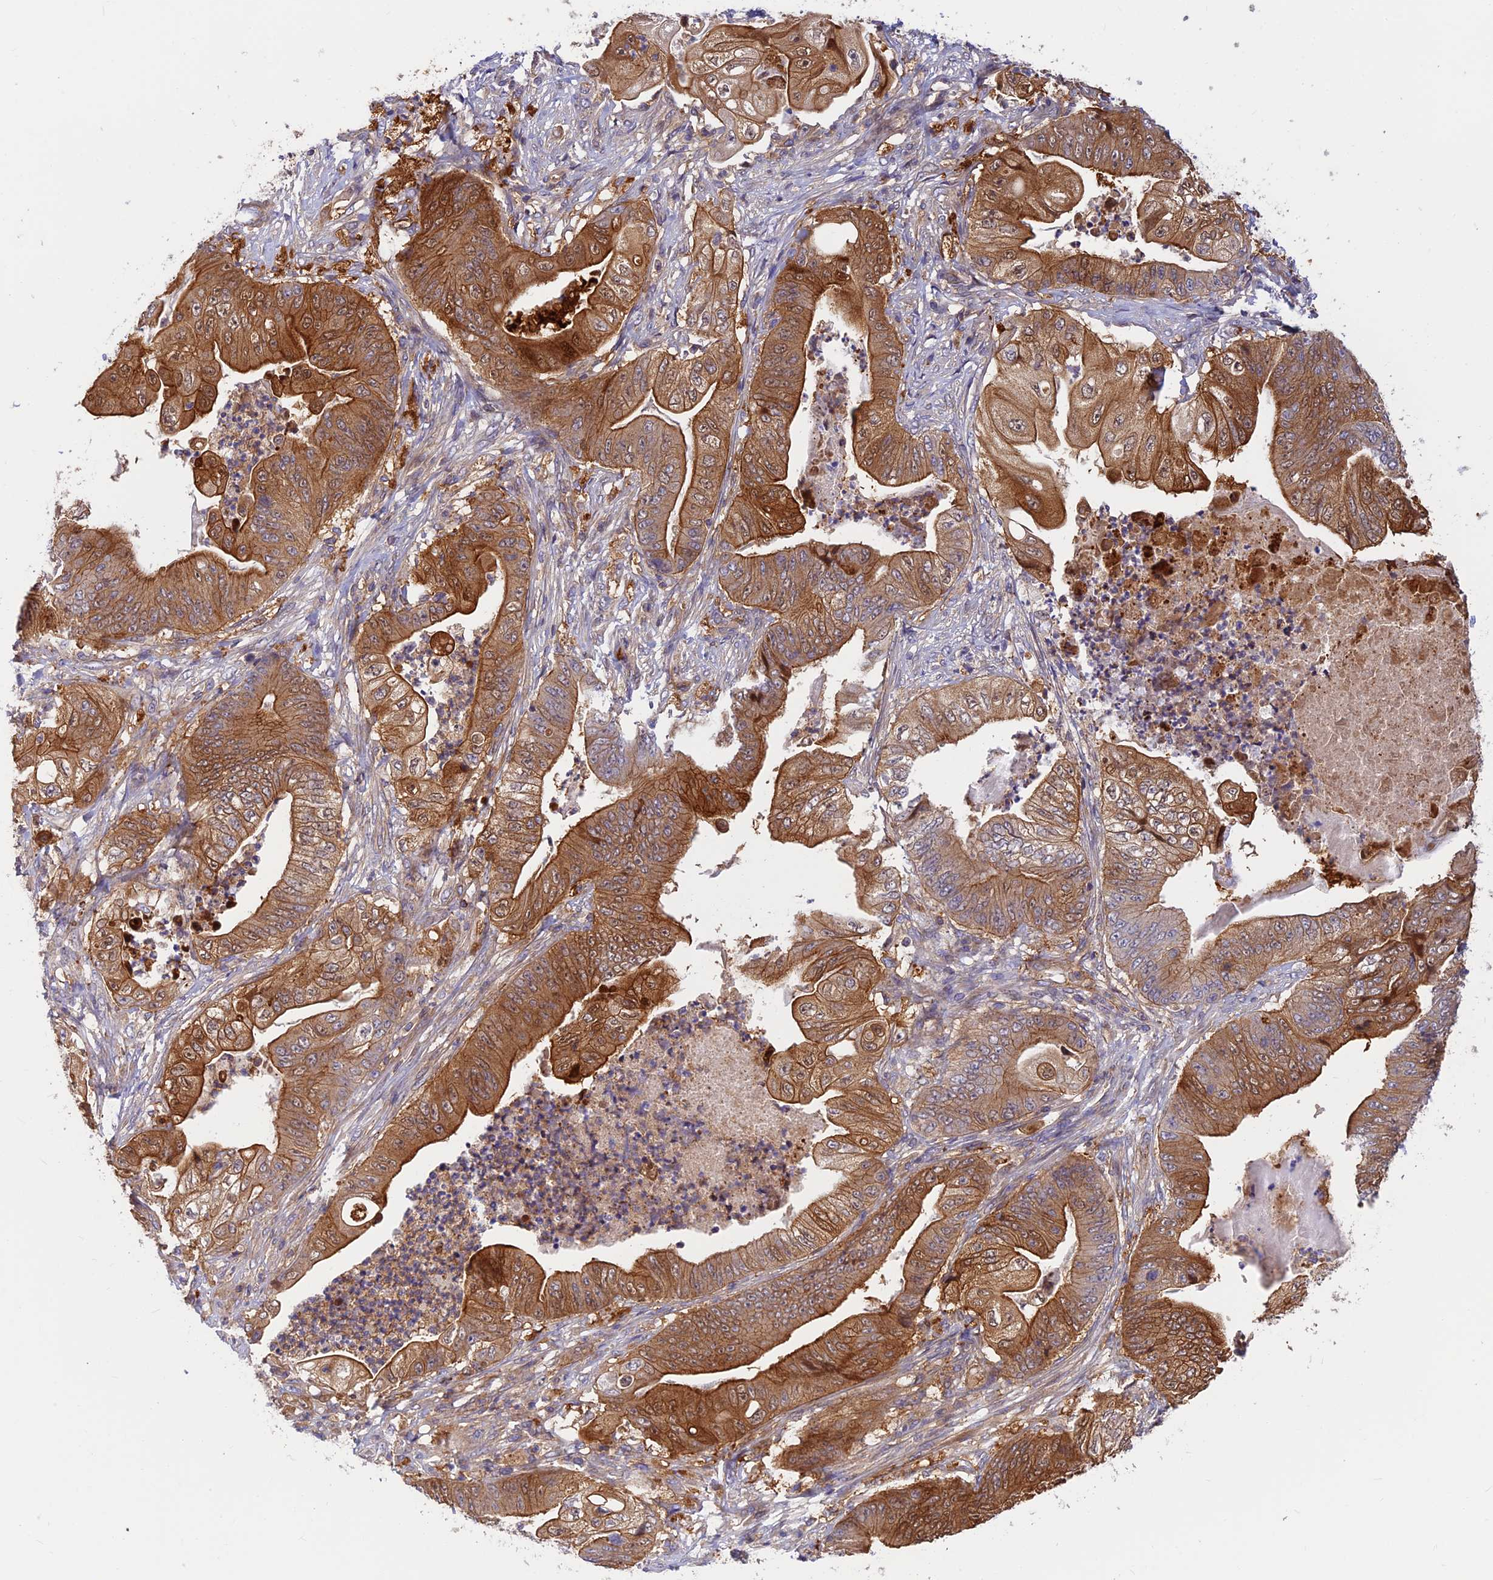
{"staining": {"intensity": "strong", "quantity": ">75%", "location": "cytoplasmic/membranous,nuclear"}, "tissue": "stomach cancer", "cell_type": "Tumor cells", "image_type": "cancer", "snomed": [{"axis": "morphology", "description": "Adenocarcinoma, NOS"}, {"axis": "topography", "description": "Stomach"}], "caption": "This is a photomicrograph of immunohistochemistry (IHC) staining of stomach cancer (adenocarcinoma), which shows strong staining in the cytoplasmic/membranous and nuclear of tumor cells.", "gene": "PPP1R12C", "patient": {"sex": "male", "age": 62}}